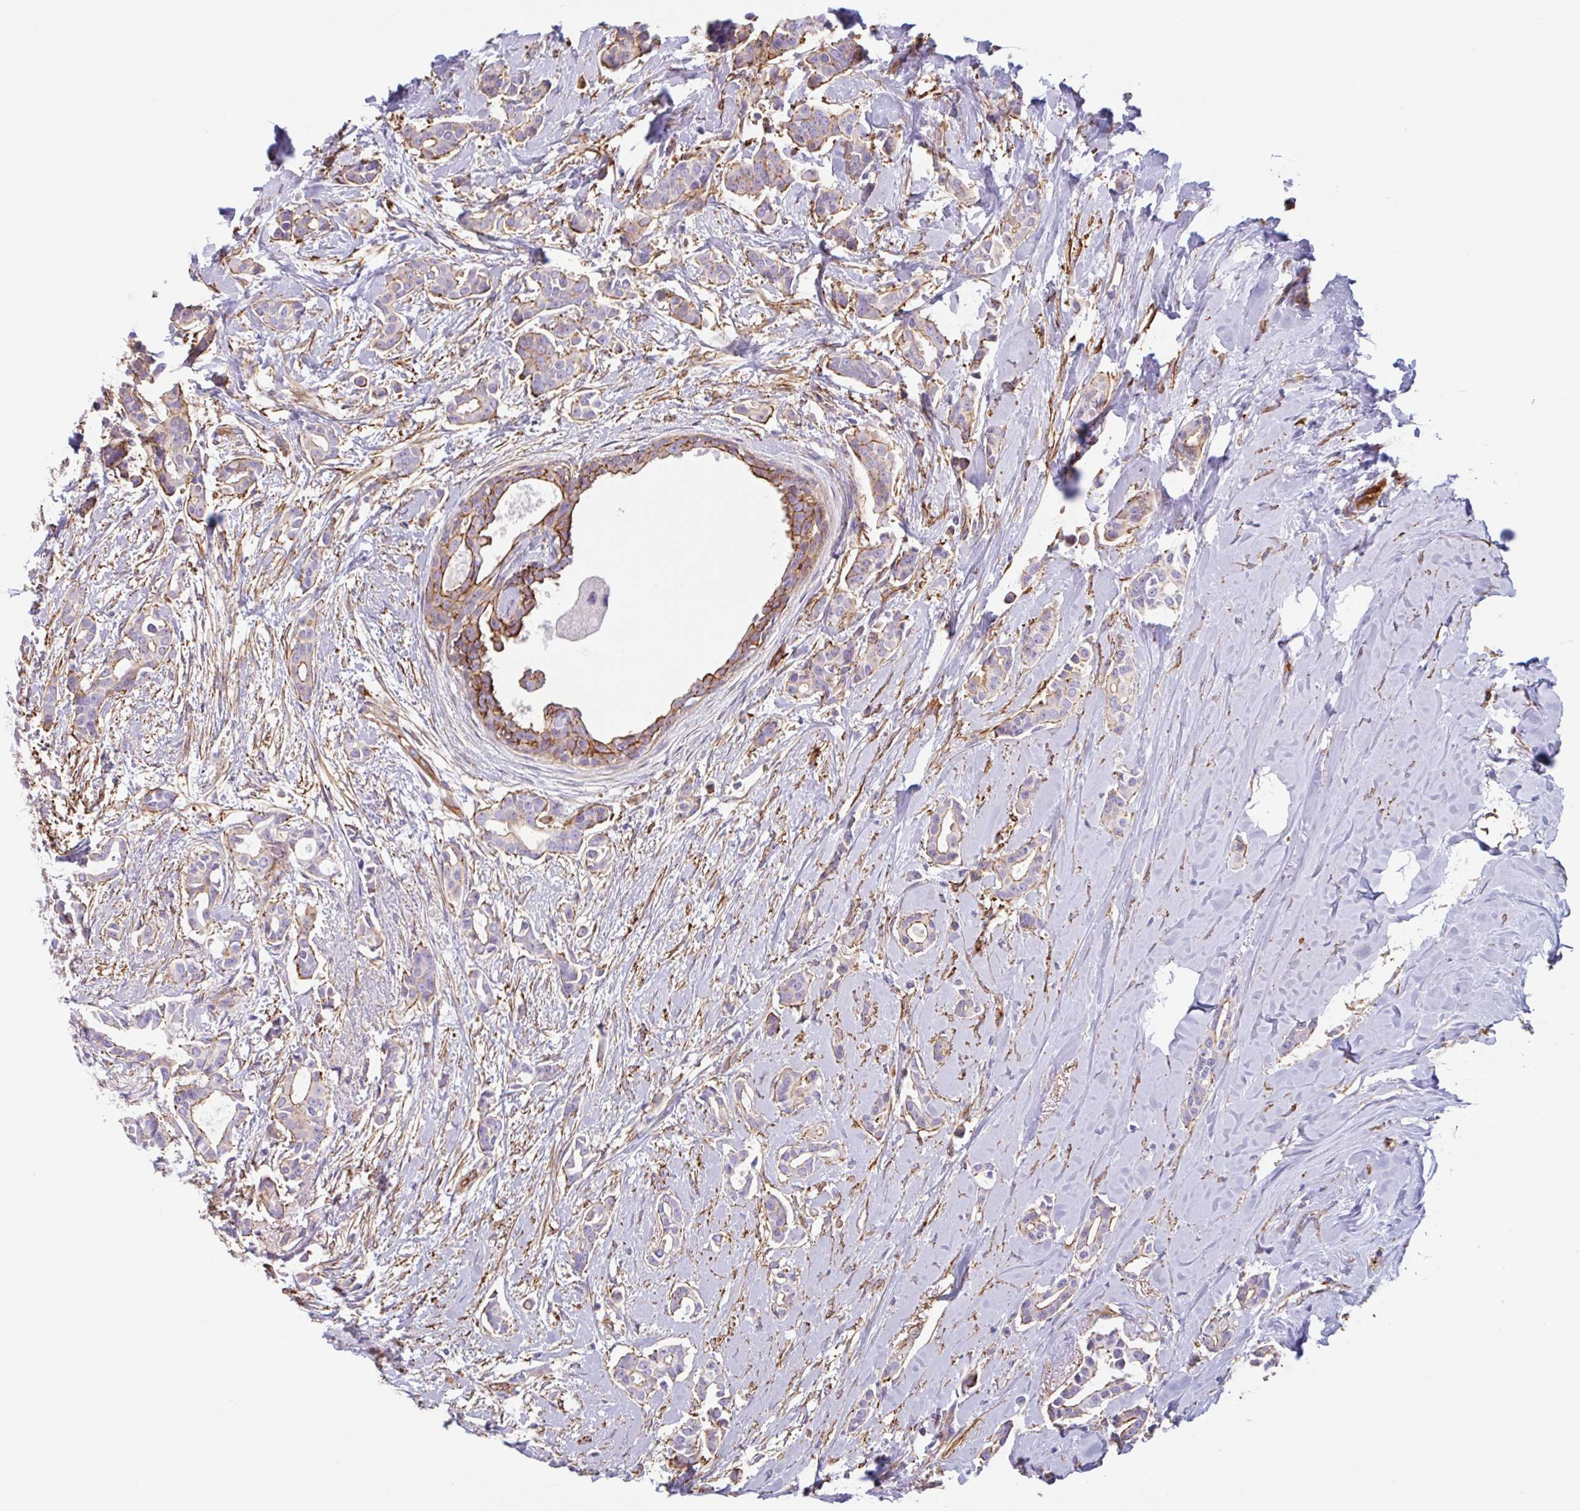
{"staining": {"intensity": "moderate", "quantity": "25%-75%", "location": "cytoplasmic/membranous"}, "tissue": "breast cancer", "cell_type": "Tumor cells", "image_type": "cancer", "snomed": [{"axis": "morphology", "description": "Duct carcinoma"}, {"axis": "topography", "description": "Breast"}], "caption": "High-power microscopy captured an immunohistochemistry histopathology image of breast intraductal carcinoma, revealing moderate cytoplasmic/membranous staining in approximately 25%-75% of tumor cells.", "gene": "MYH10", "patient": {"sex": "female", "age": 64}}